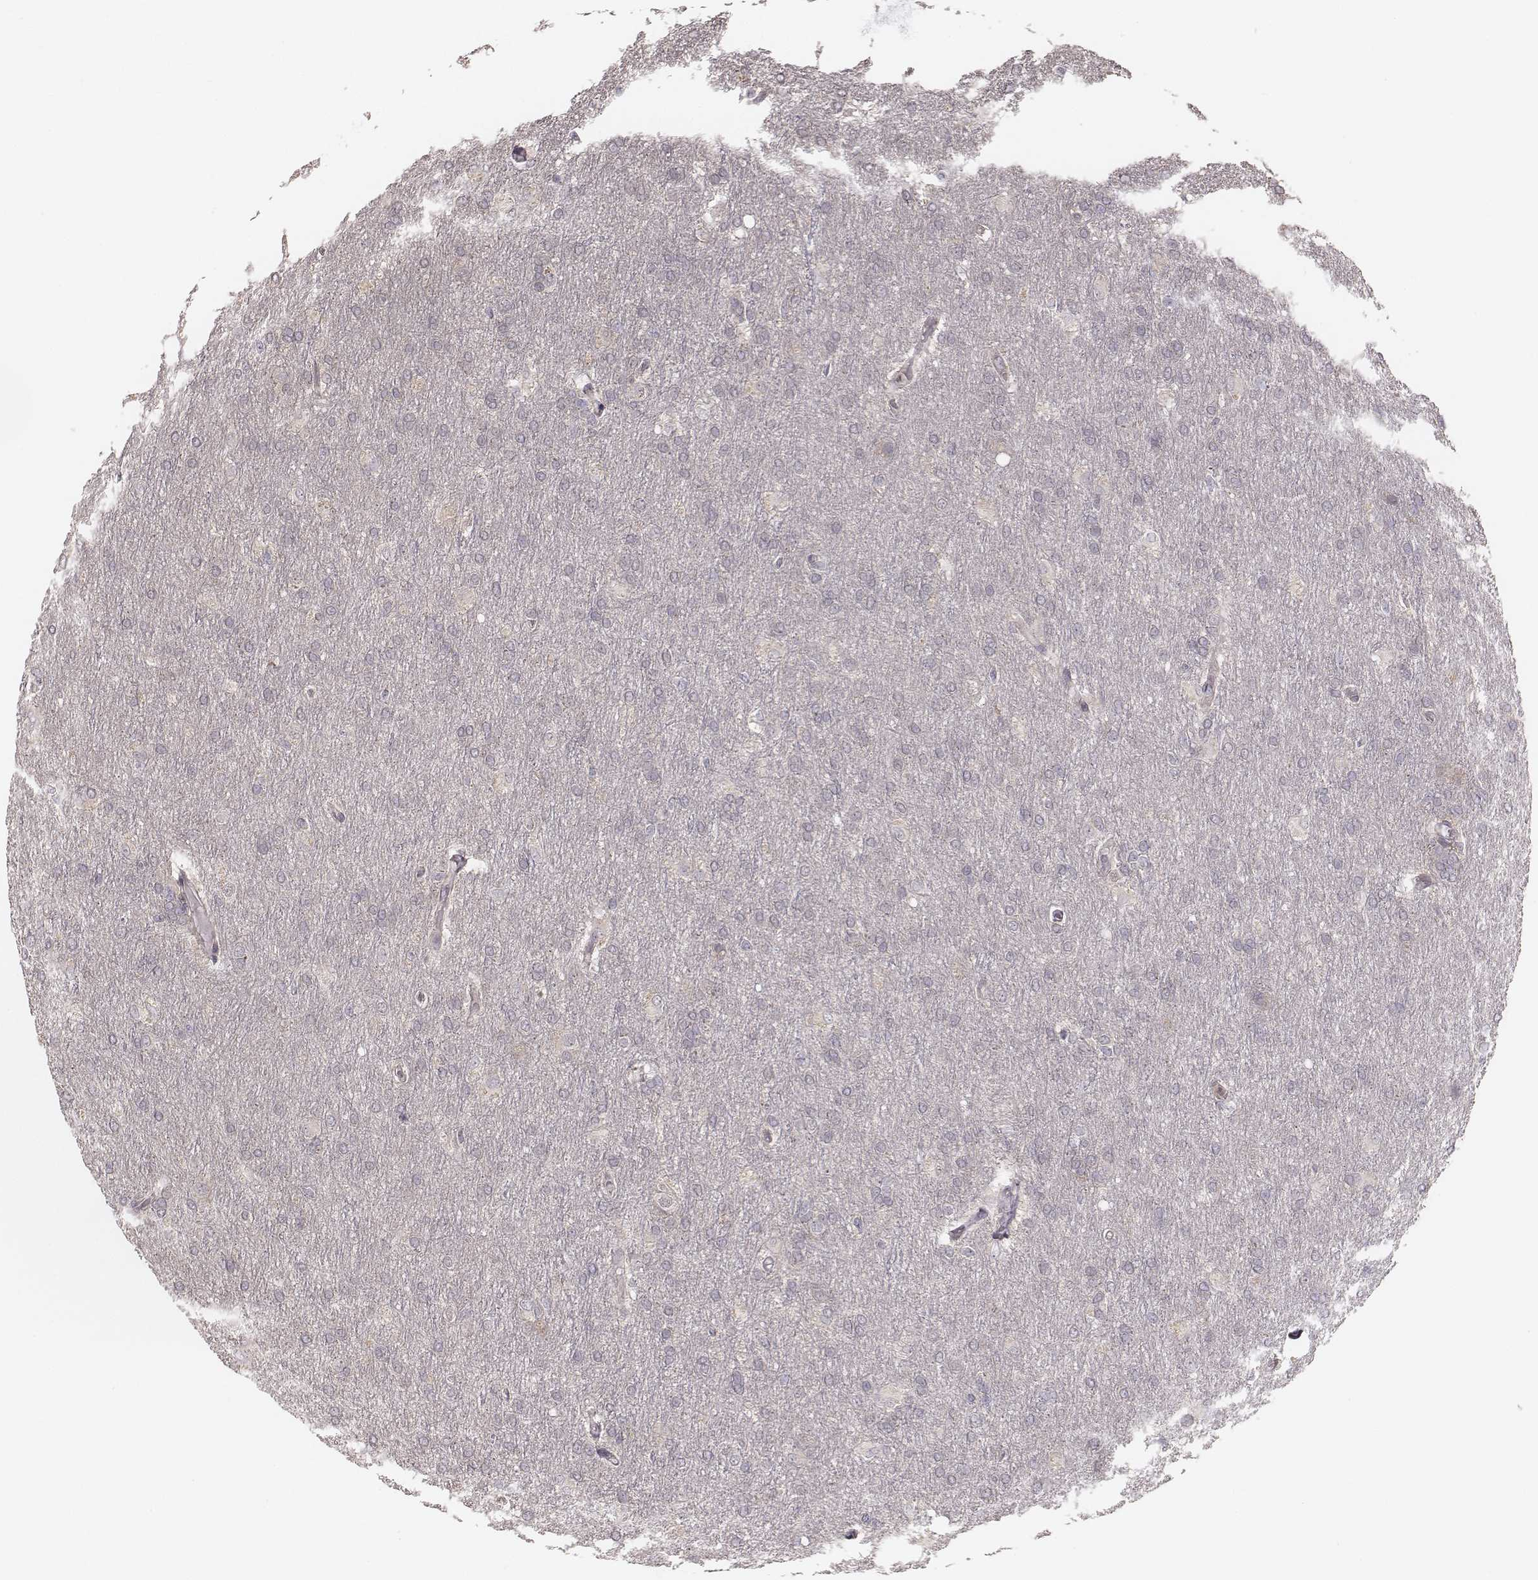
{"staining": {"intensity": "negative", "quantity": "none", "location": "none"}, "tissue": "glioma", "cell_type": "Tumor cells", "image_type": "cancer", "snomed": [{"axis": "morphology", "description": "Glioma, malignant, High grade"}, {"axis": "topography", "description": "Brain"}], "caption": "High power microscopy micrograph of an immunohistochemistry photomicrograph of malignant high-grade glioma, revealing no significant staining in tumor cells. (Brightfield microscopy of DAB (3,3'-diaminobenzidine) IHC at high magnification).", "gene": "TDRD5", "patient": {"sex": "male", "age": 68}}